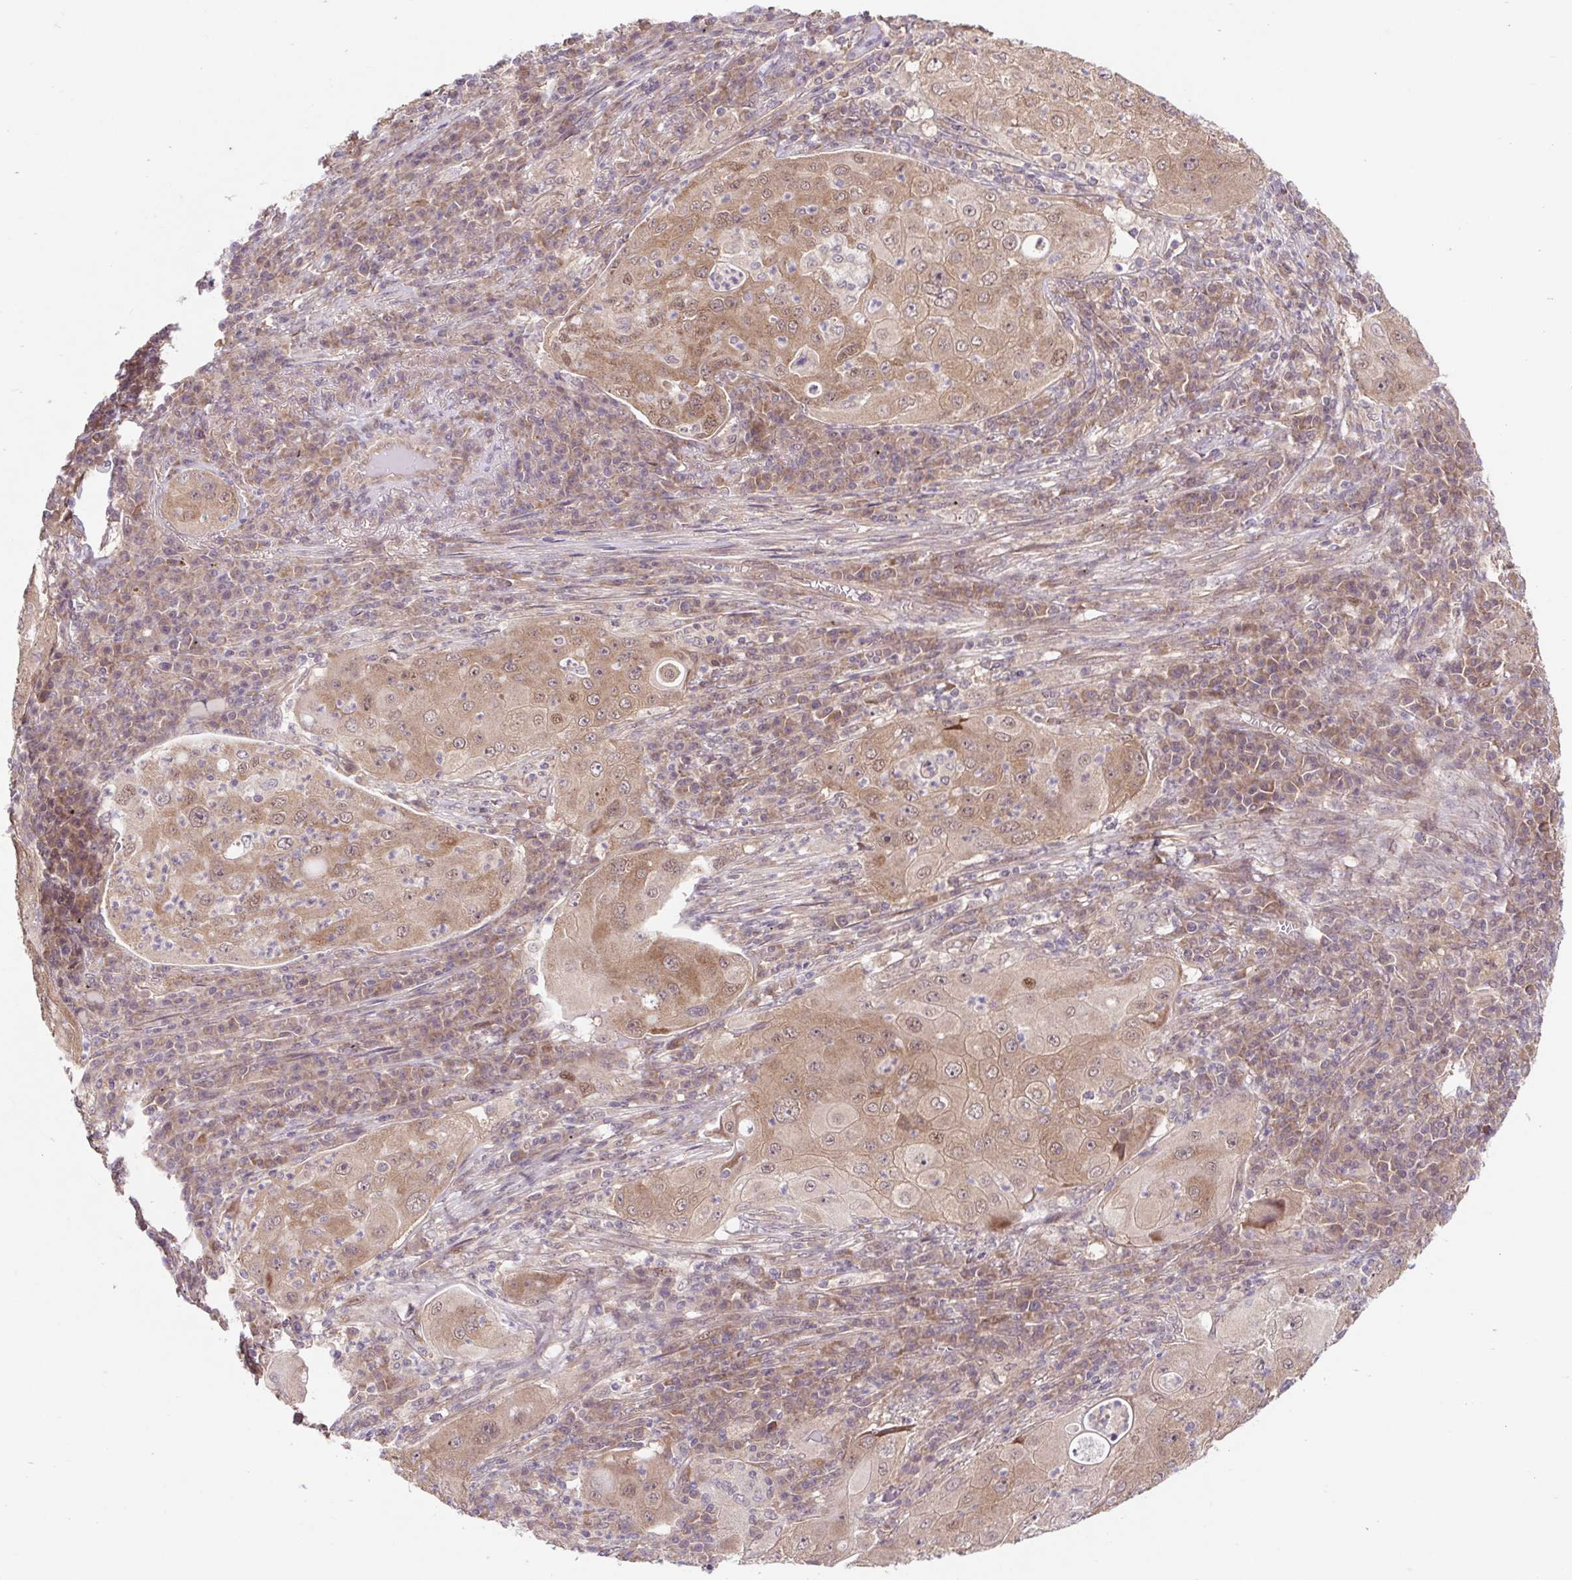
{"staining": {"intensity": "moderate", "quantity": ">75%", "location": "cytoplasmic/membranous,nuclear"}, "tissue": "lung cancer", "cell_type": "Tumor cells", "image_type": "cancer", "snomed": [{"axis": "morphology", "description": "Squamous cell carcinoma, NOS"}, {"axis": "topography", "description": "Lung"}], "caption": "Squamous cell carcinoma (lung) stained for a protein reveals moderate cytoplasmic/membranous and nuclear positivity in tumor cells.", "gene": "HFE", "patient": {"sex": "female", "age": 59}}